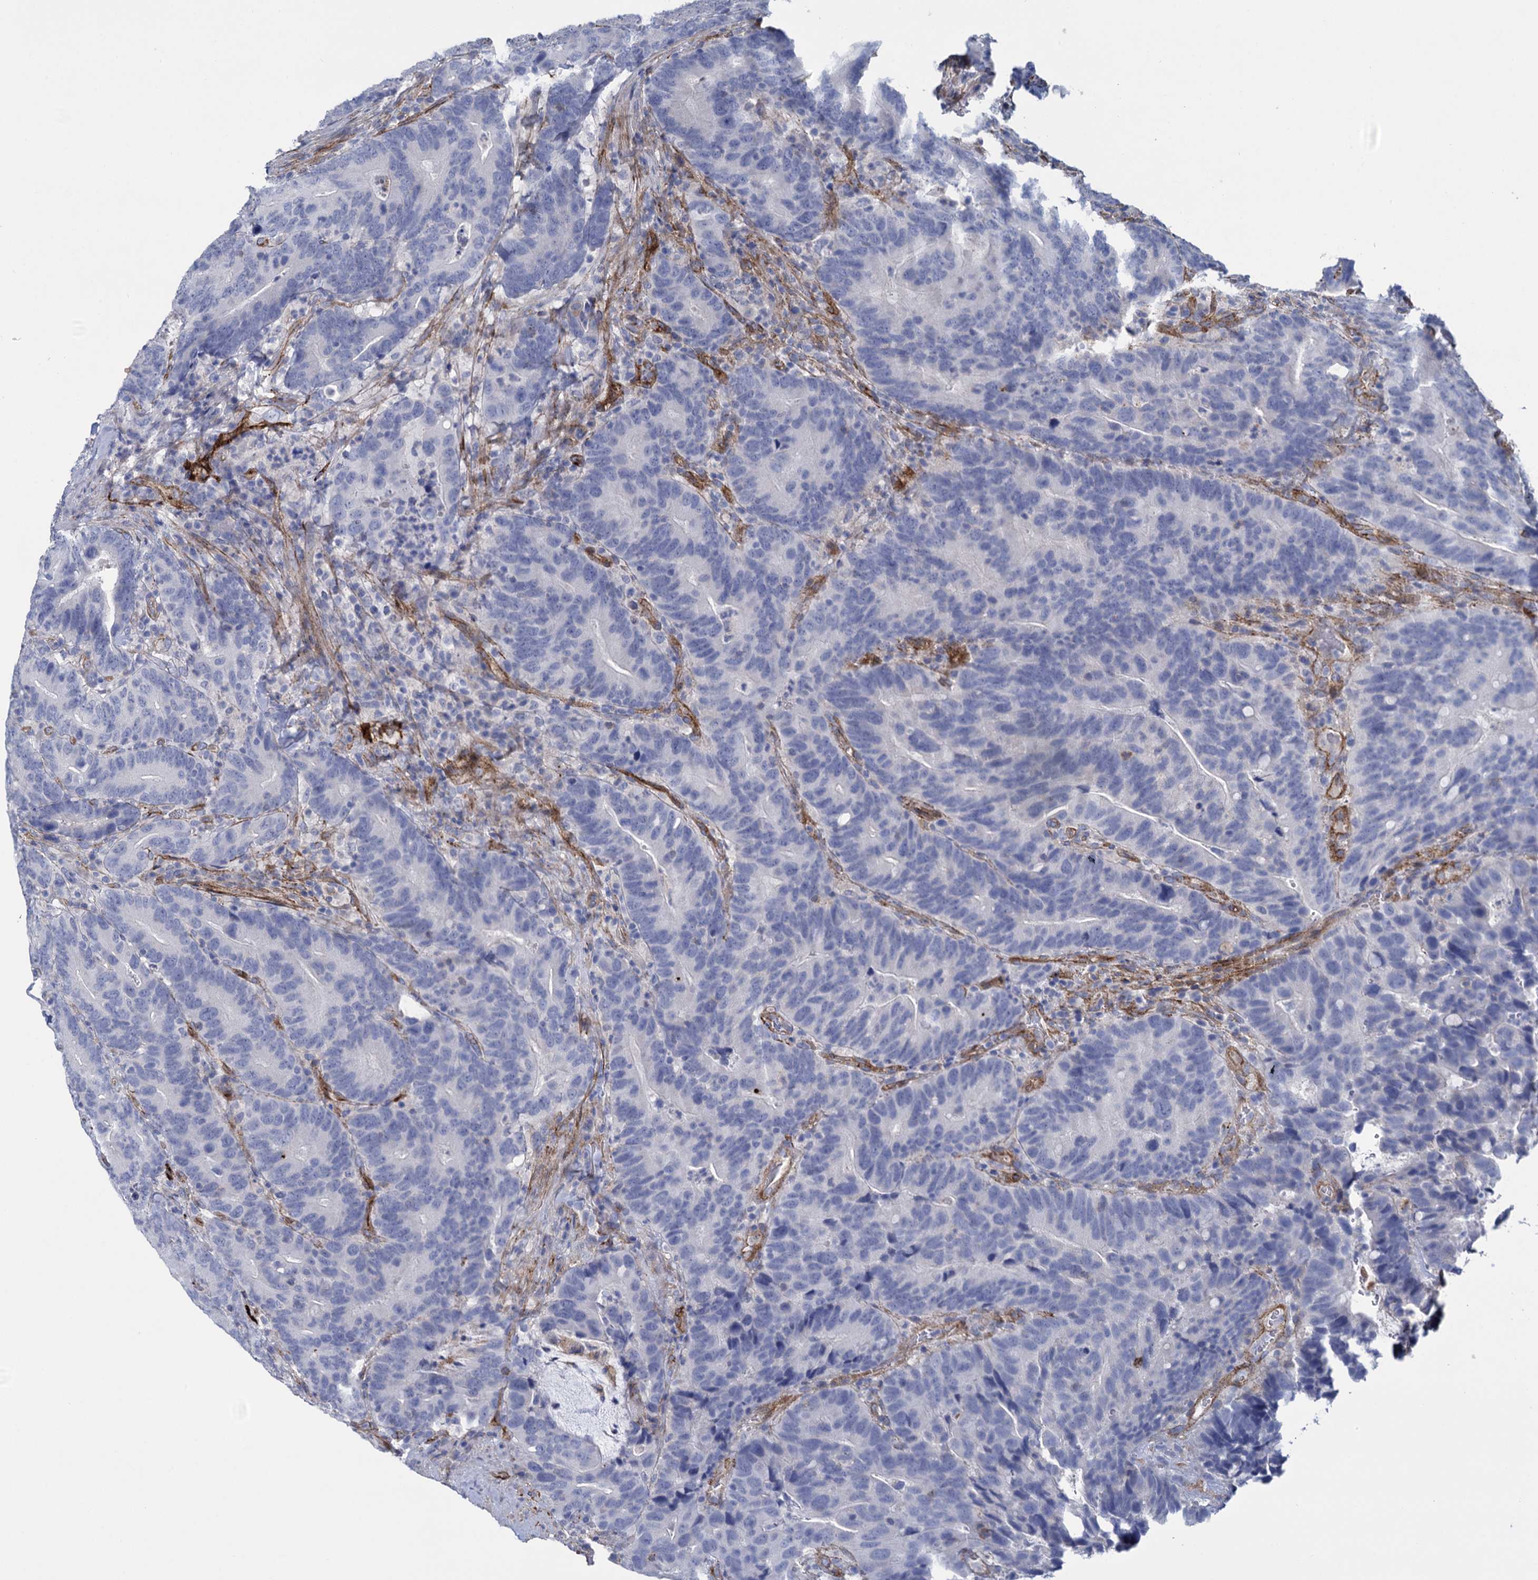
{"staining": {"intensity": "negative", "quantity": "none", "location": "none"}, "tissue": "colorectal cancer", "cell_type": "Tumor cells", "image_type": "cancer", "snomed": [{"axis": "morphology", "description": "Adenocarcinoma, NOS"}, {"axis": "topography", "description": "Colon"}], "caption": "Immunohistochemistry (IHC) micrograph of neoplastic tissue: colorectal cancer (adenocarcinoma) stained with DAB exhibits no significant protein positivity in tumor cells.", "gene": "SNCG", "patient": {"sex": "female", "age": 66}}